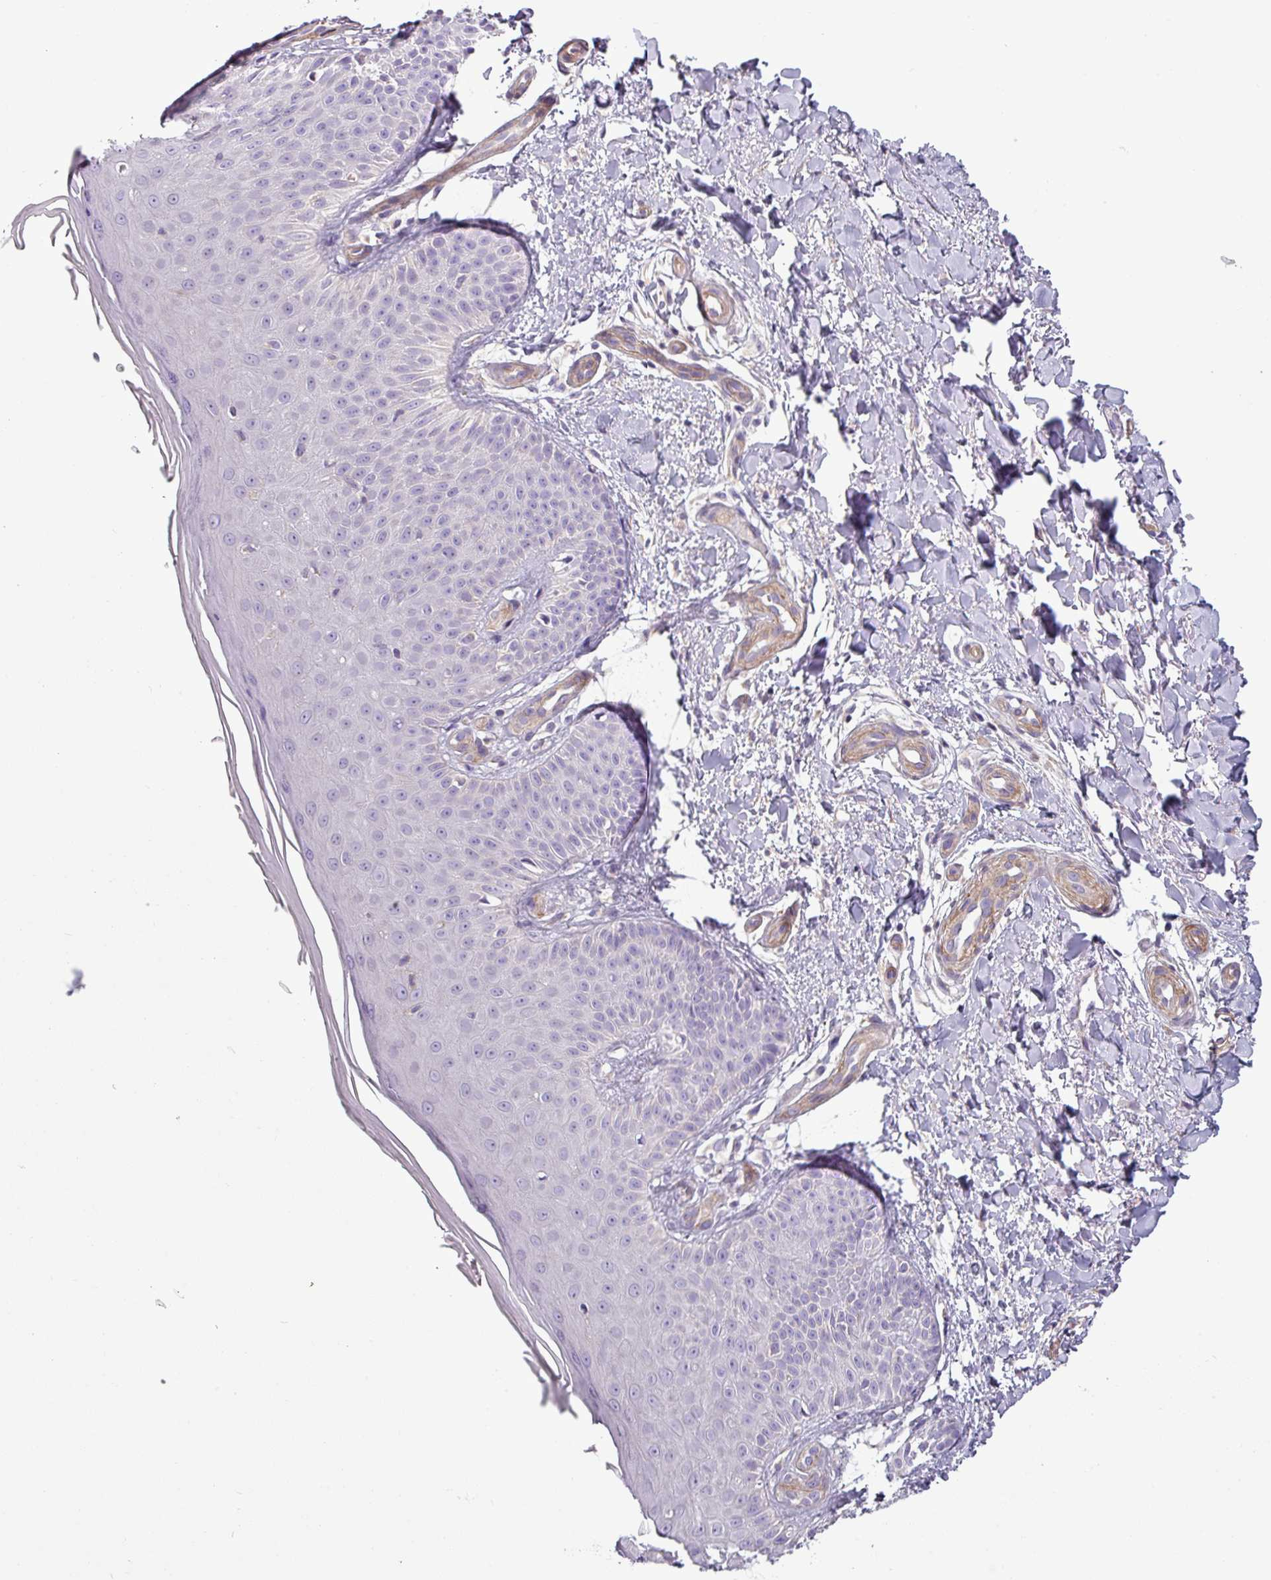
{"staining": {"intensity": "moderate", "quantity": "<25%", "location": "cytoplasmic/membranous"}, "tissue": "skin", "cell_type": "Fibroblasts", "image_type": "normal", "snomed": [{"axis": "morphology", "description": "Normal tissue, NOS"}, {"axis": "topography", "description": "Skin"}], "caption": "Protein analysis of benign skin shows moderate cytoplasmic/membranous expression in about <25% of fibroblasts.", "gene": "BTN2A2", "patient": {"sex": "male", "age": 81}}